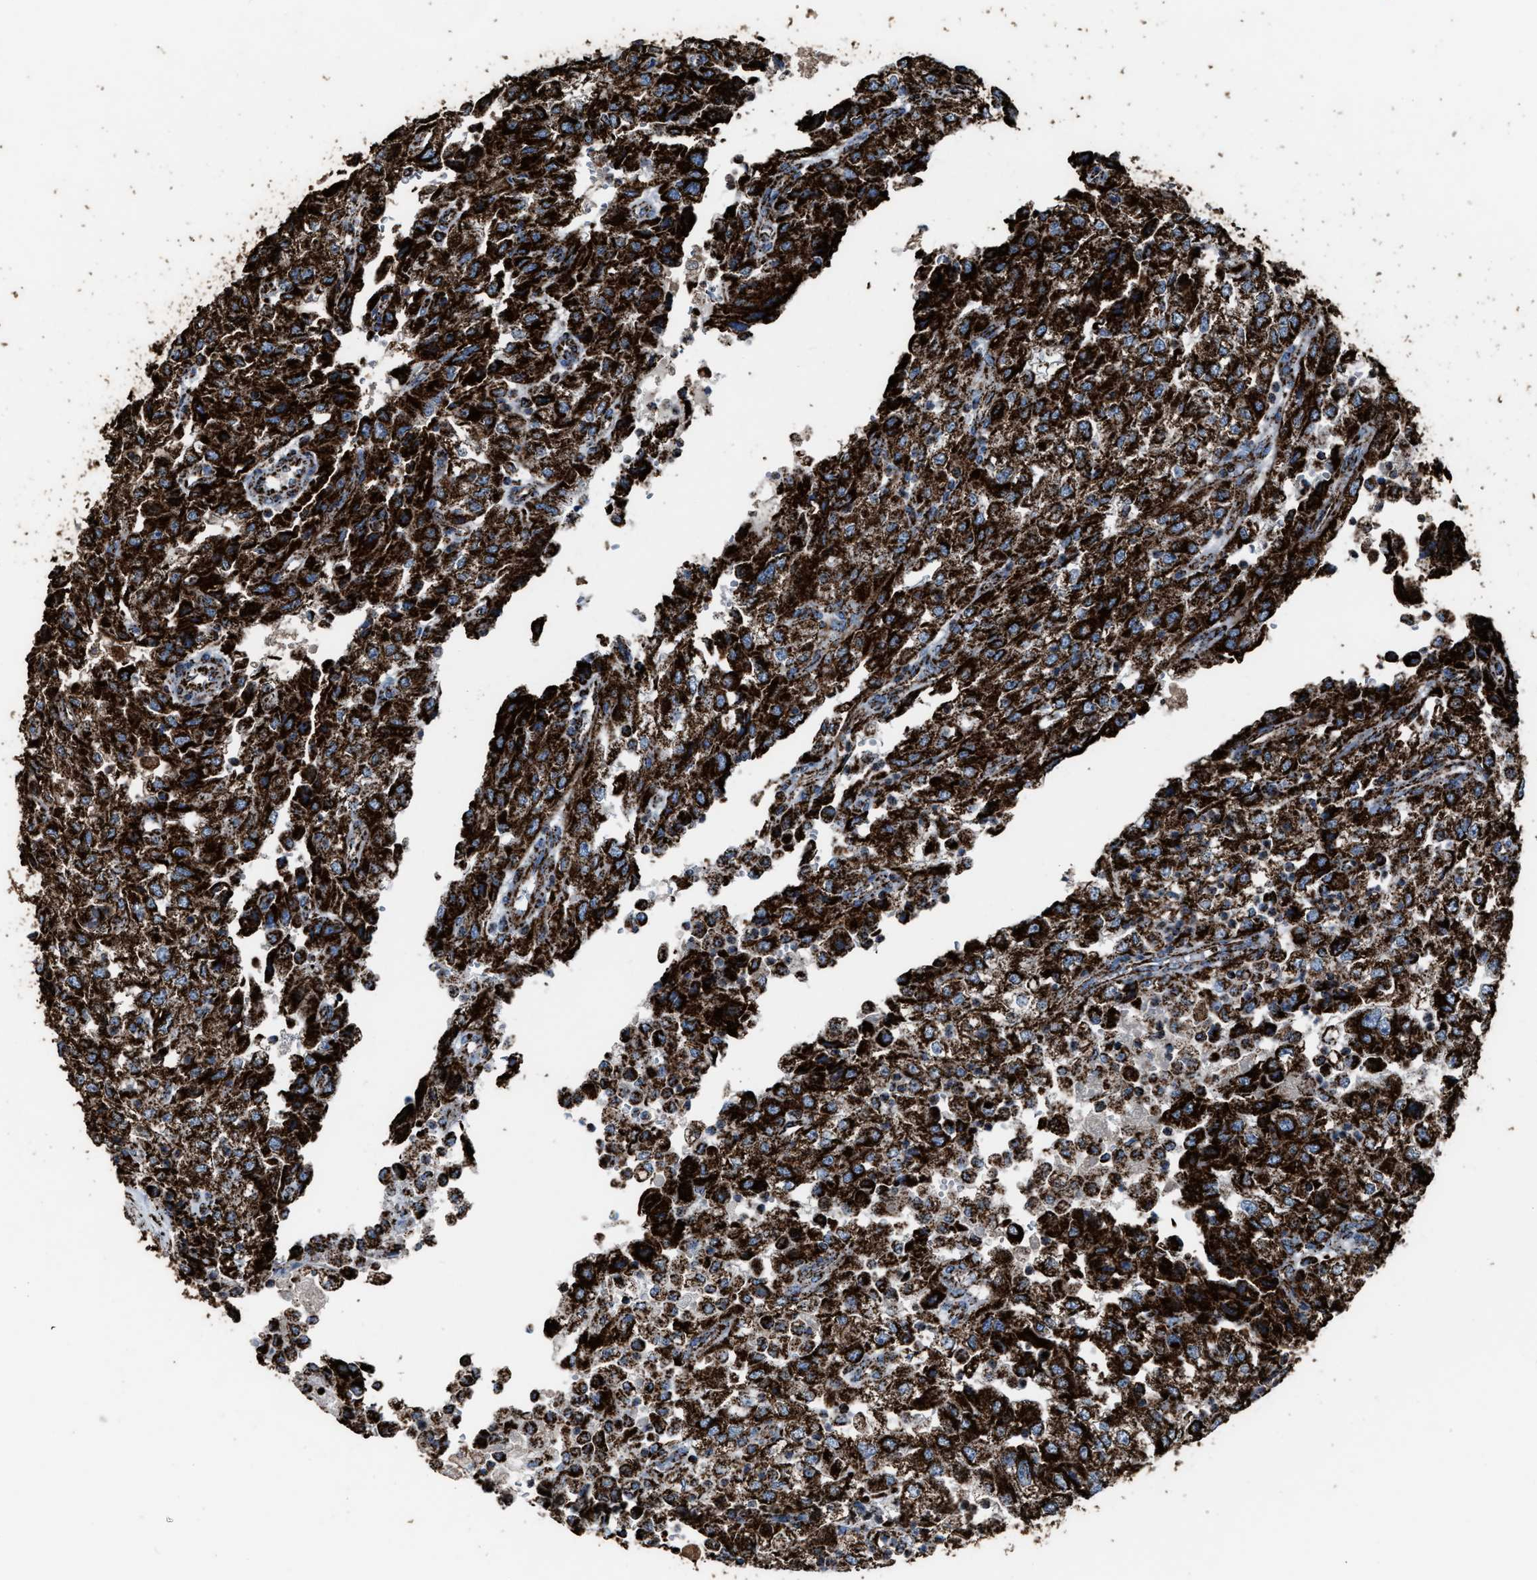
{"staining": {"intensity": "strong", "quantity": ">75%", "location": "cytoplasmic/membranous"}, "tissue": "renal cancer", "cell_type": "Tumor cells", "image_type": "cancer", "snomed": [{"axis": "morphology", "description": "Adenocarcinoma, NOS"}, {"axis": "topography", "description": "Kidney"}], "caption": "A brown stain highlights strong cytoplasmic/membranous positivity of a protein in renal adenocarcinoma tumor cells.", "gene": "MDH2", "patient": {"sex": "female", "age": 54}}